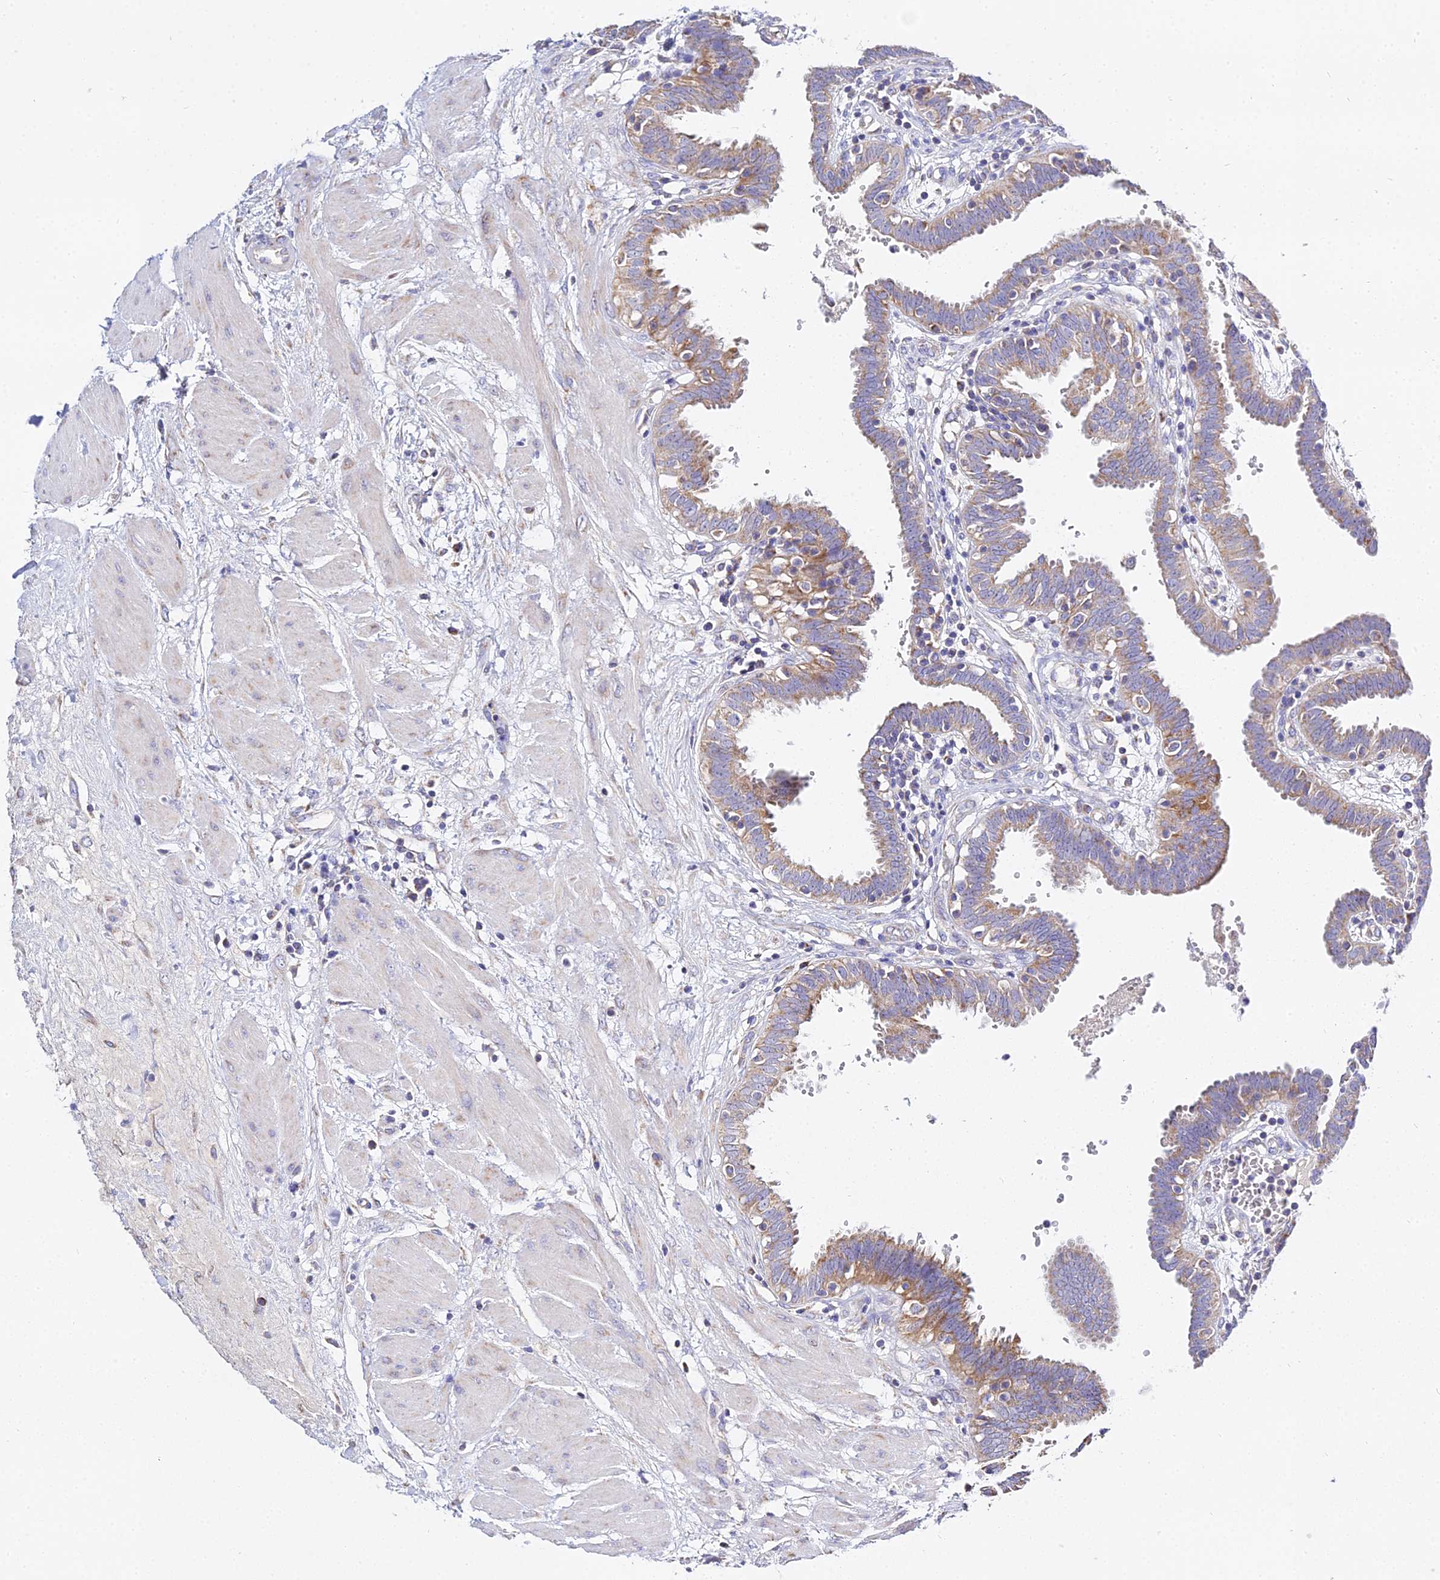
{"staining": {"intensity": "moderate", "quantity": ">75%", "location": "cytoplasmic/membranous"}, "tissue": "fallopian tube", "cell_type": "Glandular cells", "image_type": "normal", "snomed": [{"axis": "morphology", "description": "Normal tissue, NOS"}, {"axis": "topography", "description": "Fallopian tube"}, {"axis": "topography", "description": "Placenta"}], "caption": "Immunohistochemistry (IHC) image of benign fallopian tube: human fallopian tube stained using immunohistochemistry (IHC) demonstrates medium levels of moderate protein expression localized specifically in the cytoplasmic/membranous of glandular cells, appearing as a cytoplasmic/membranous brown color.", "gene": "TYW5", "patient": {"sex": "female", "age": 32}}